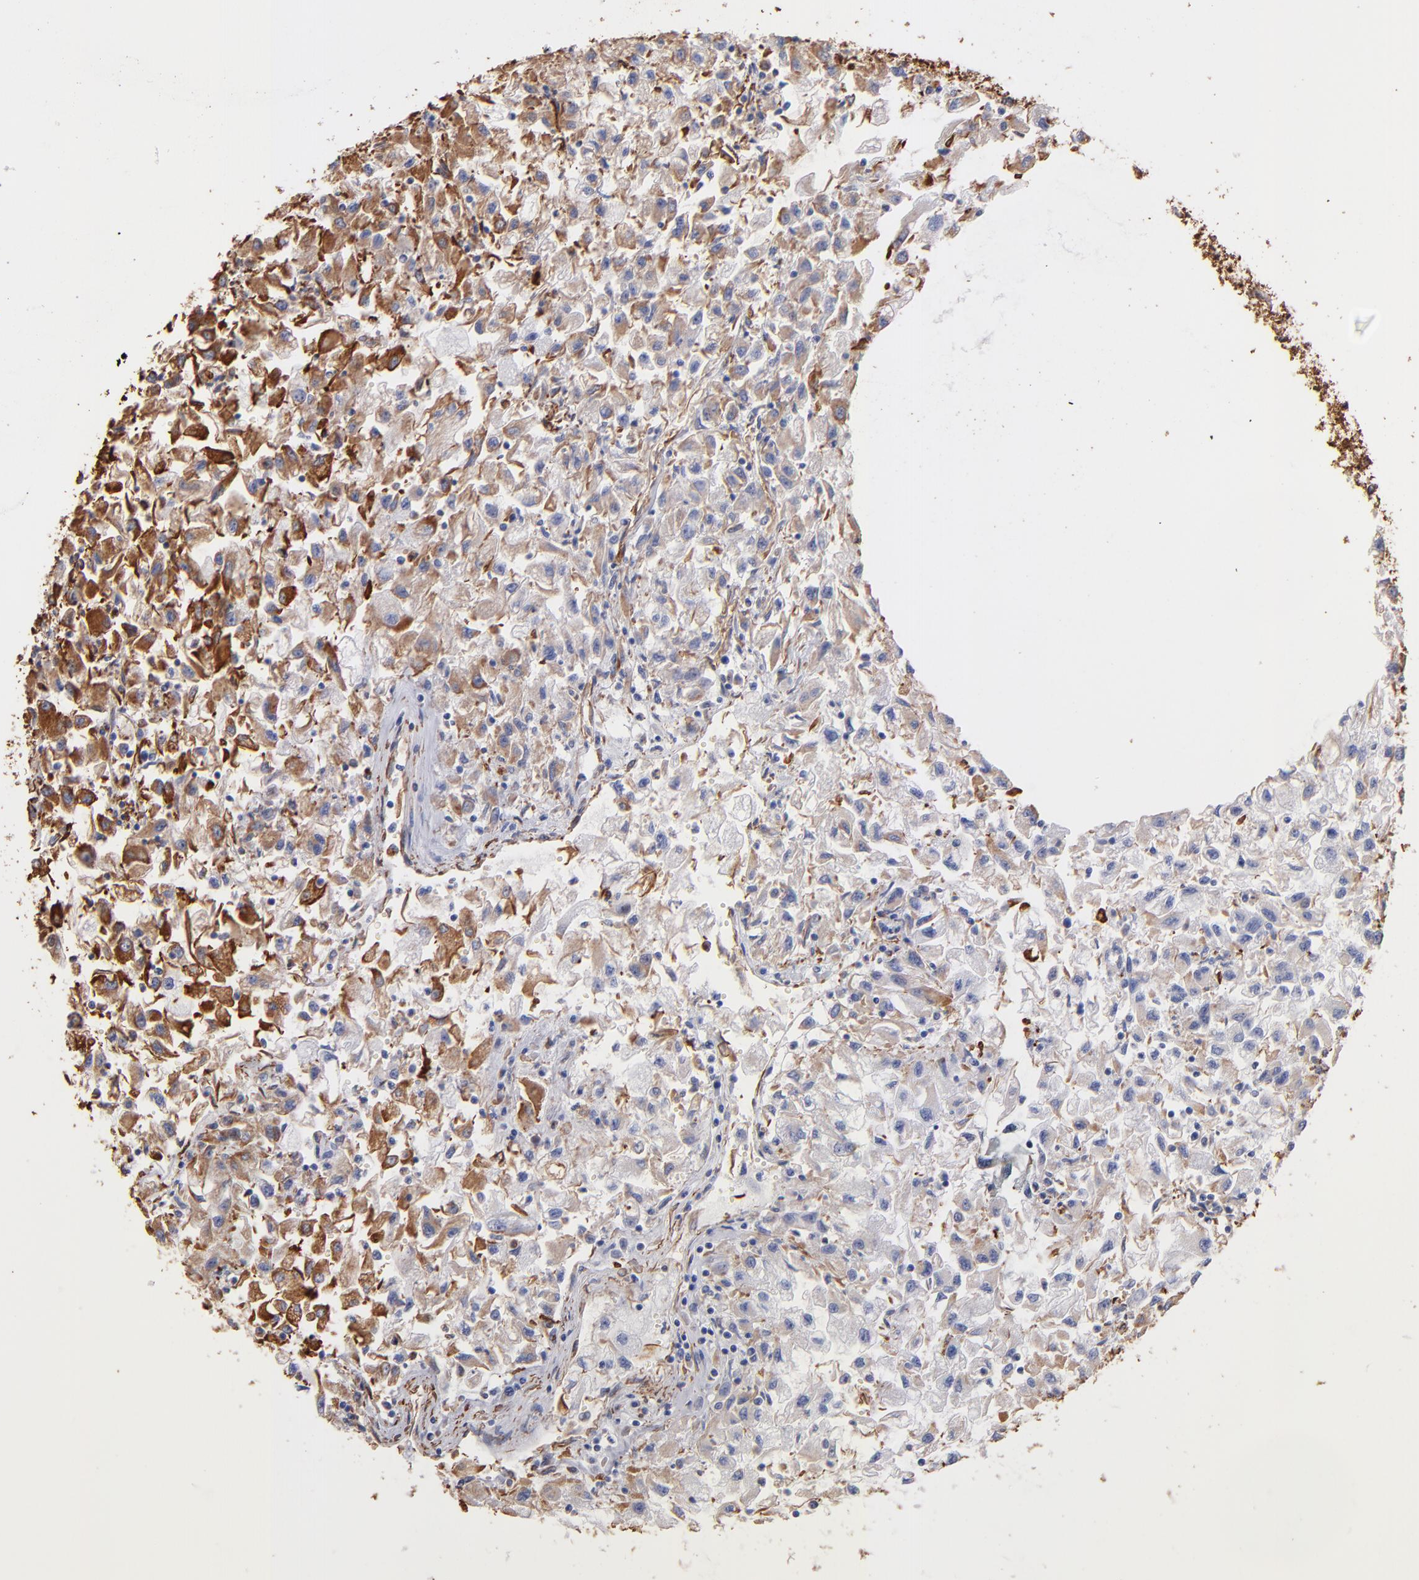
{"staining": {"intensity": "moderate", "quantity": "25%-75%", "location": "cytoplasmic/membranous"}, "tissue": "renal cancer", "cell_type": "Tumor cells", "image_type": "cancer", "snomed": [{"axis": "morphology", "description": "Adenocarcinoma, NOS"}, {"axis": "topography", "description": "Kidney"}], "caption": "Protein expression analysis of renal cancer (adenocarcinoma) reveals moderate cytoplasmic/membranous staining in approximately 25%-75% of tumor cells.", "gene": "VIM", "patient": {"sex": "male", "age": 59}}